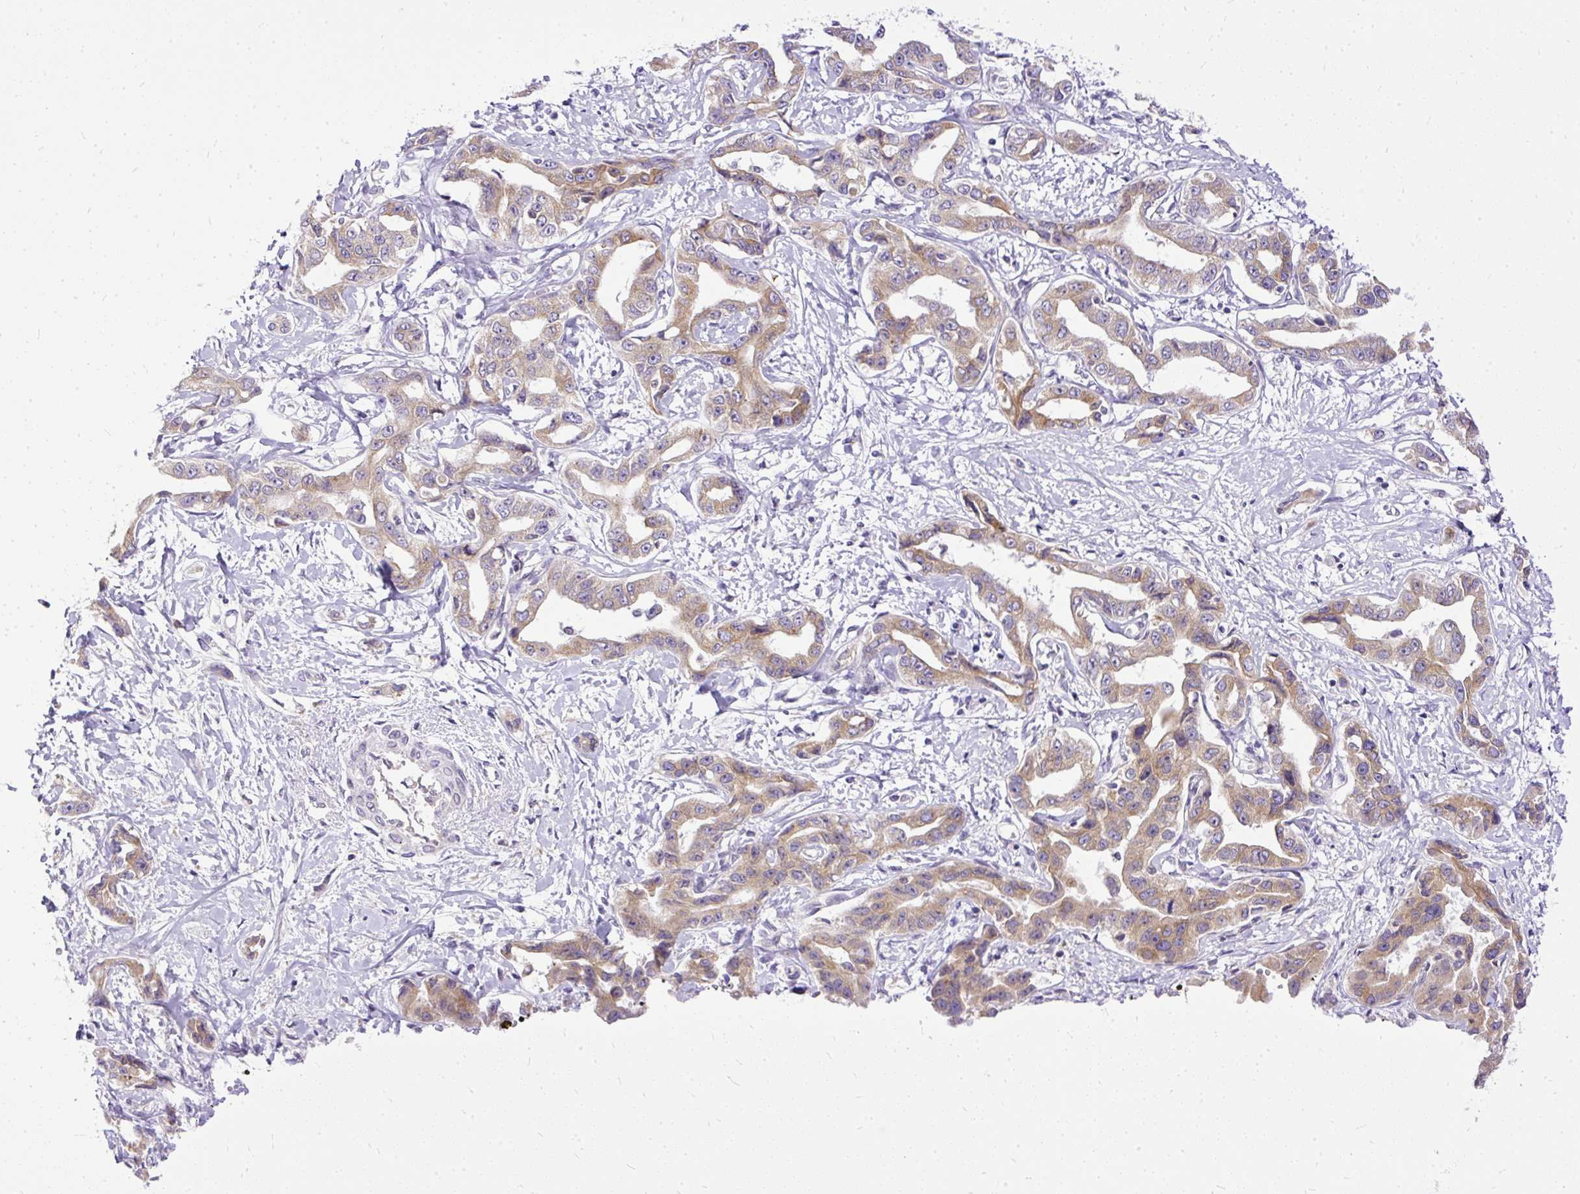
{"staining": {"intensity": "weak", "quantity": "25%-75%", "location": "cytoplasmic/membranous"}, "tissue": "liver cancer", "cell_type": "Tumor cells", "image_type": "cancer", "snomed": [{"axis": "morphology", "description": "Cholangiocarcinoma"}, {"axis": "topography", "description": "Liver"}], "caption": "Immunohistochemistry (IHC) staining of cholangiocarcinoma (liver), which reveals low levels of weak cytoplasmic/membranous expression in about 25%-75% of tumor cells indicating weak cytoplasmic/membranous protein staining. The staining was performed using DAB (brown) for protein detection and nuclei were counterstained in hematoxylin (blue).", "gene": "AMFR", "patient": {"sex": "male", "age": 59}}